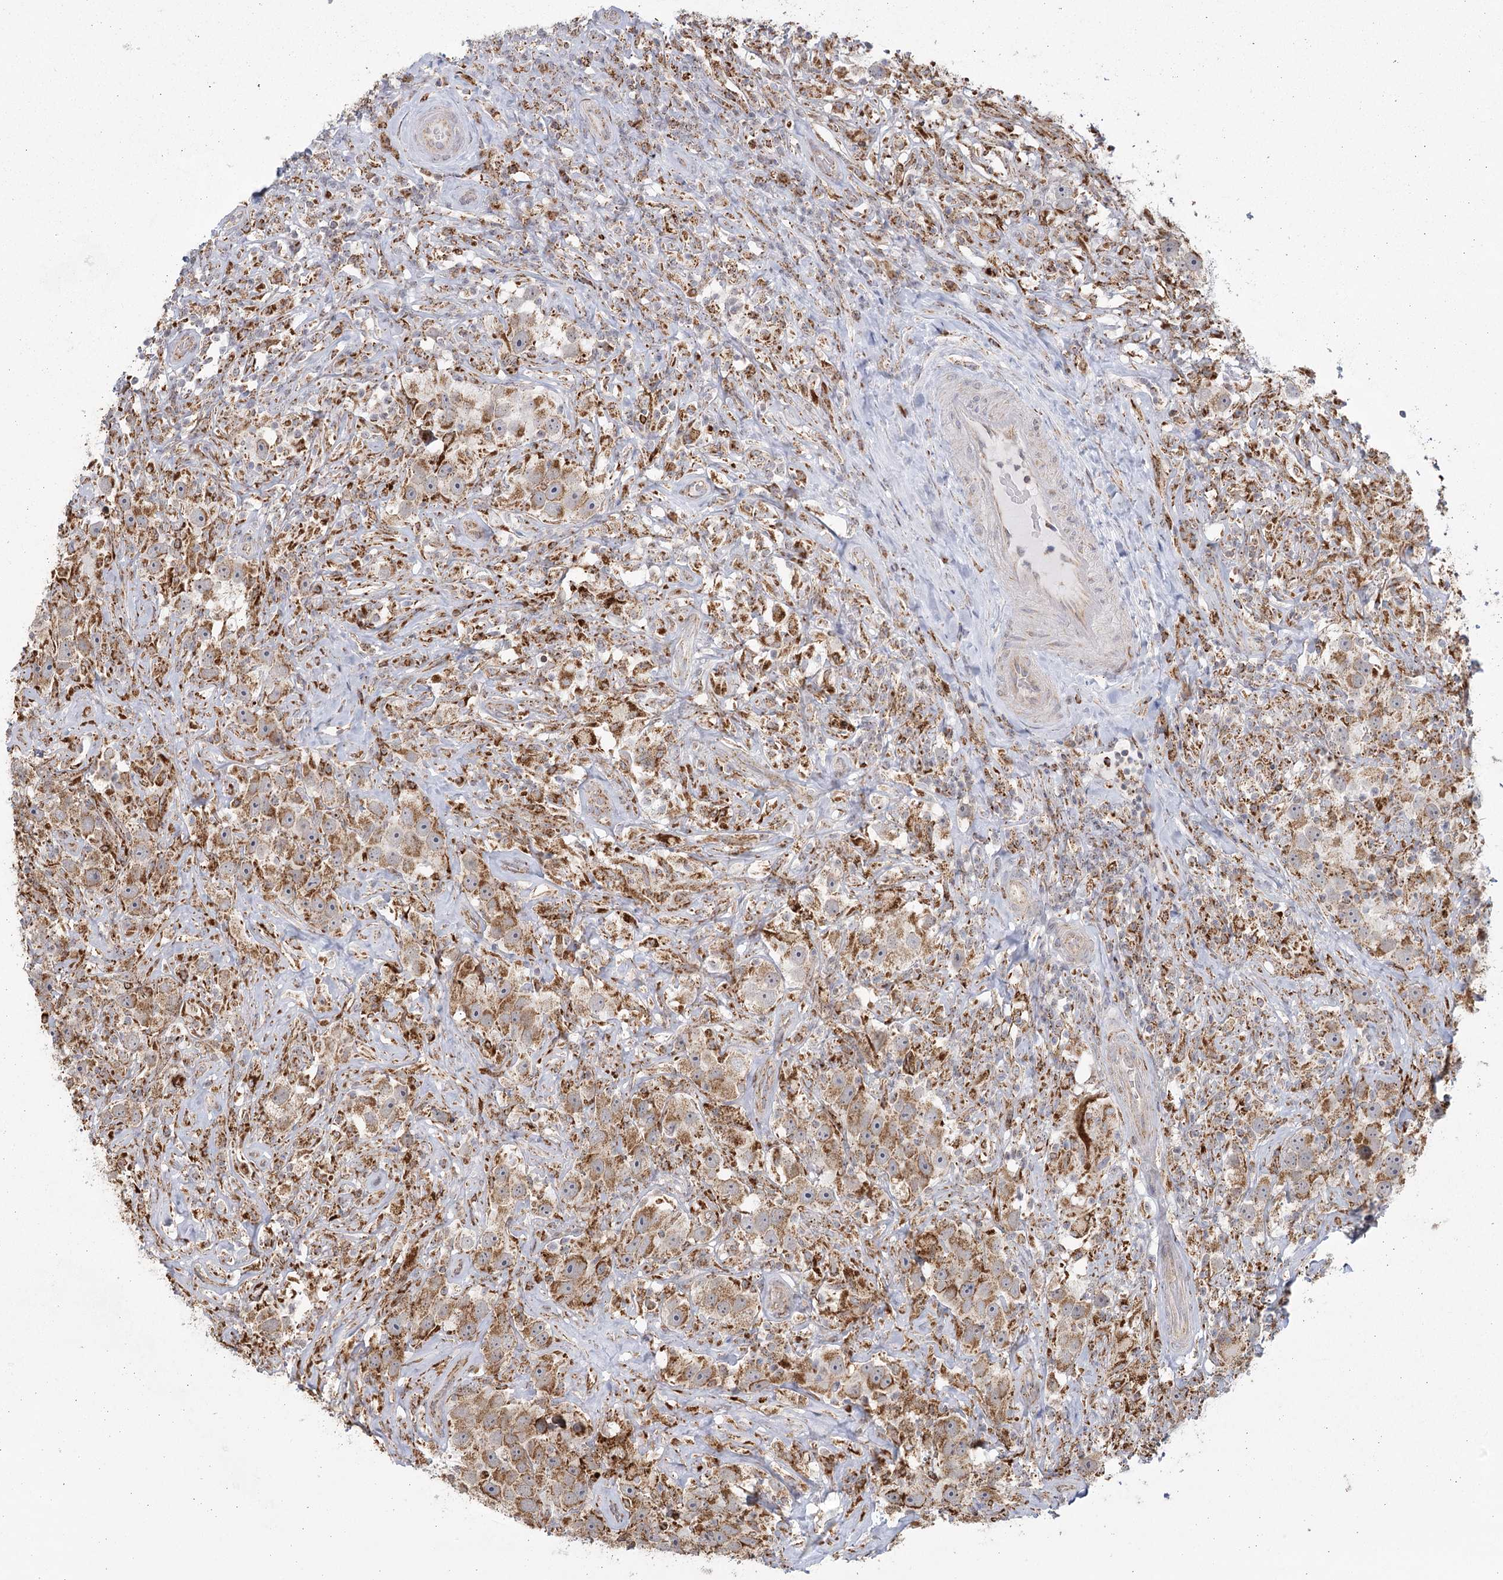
{"staining": {"intensity": "moderate", "quantity": ">75%", "location": "cytoplasmic/membranous"}, "tissue": "testis cancer", "cell_type": "Tumor cells", "image_type": "cancer", "snomed": [{"axis": "morphology", "description": "Seminoma, NOS"}, {"axis": "topography", "description": "Testis"}], "caption": "Protein staining exhibits moderate cytoplasmic/membranous staining in about >75% of tumor cells in testis cancer (seminoma).", "gene": "LACTB", "patient": {"sex": "male", "age": 49}}